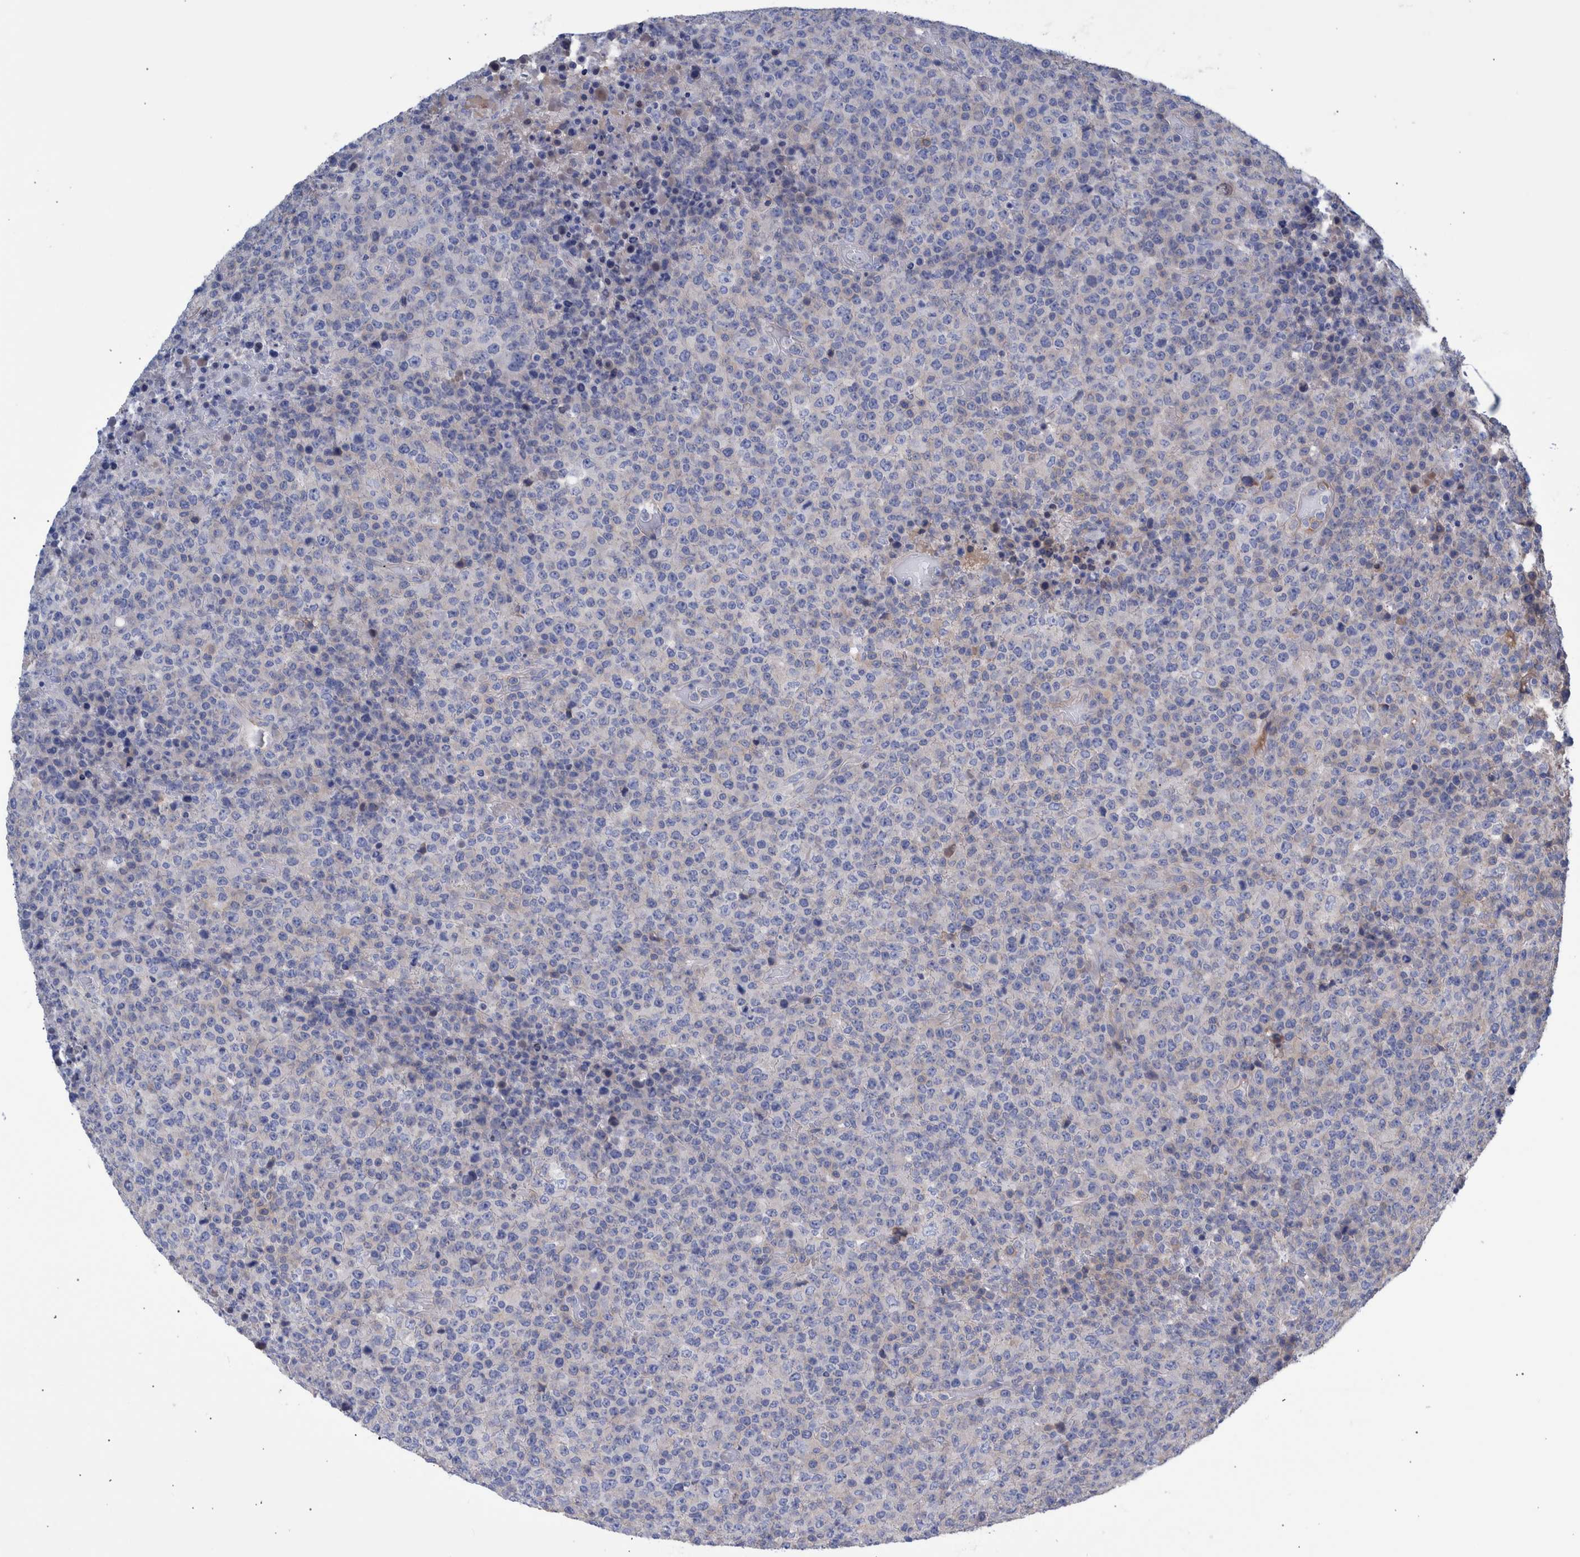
{"staining": {"intensity": "negative", "quantity": "none", "location": "none"}, "tissue": "lymphoma", "cell_type": "Tumor cells", "image_type": "cancer", "snomed": [{"axis": "morphology", "description": "Malignant lymphoma, non-Hodgkin's type, High grade"}, {"axis": "topography", "description": "Lymph node"}], "caption": "High-grade malignant lymphoma, non-Hodgkin's type was stained to show a protein in brown. There is no significant staining in tumor cells.", "gene": "PPP3CC", "patient": {"sex": "male", "age": 13}}